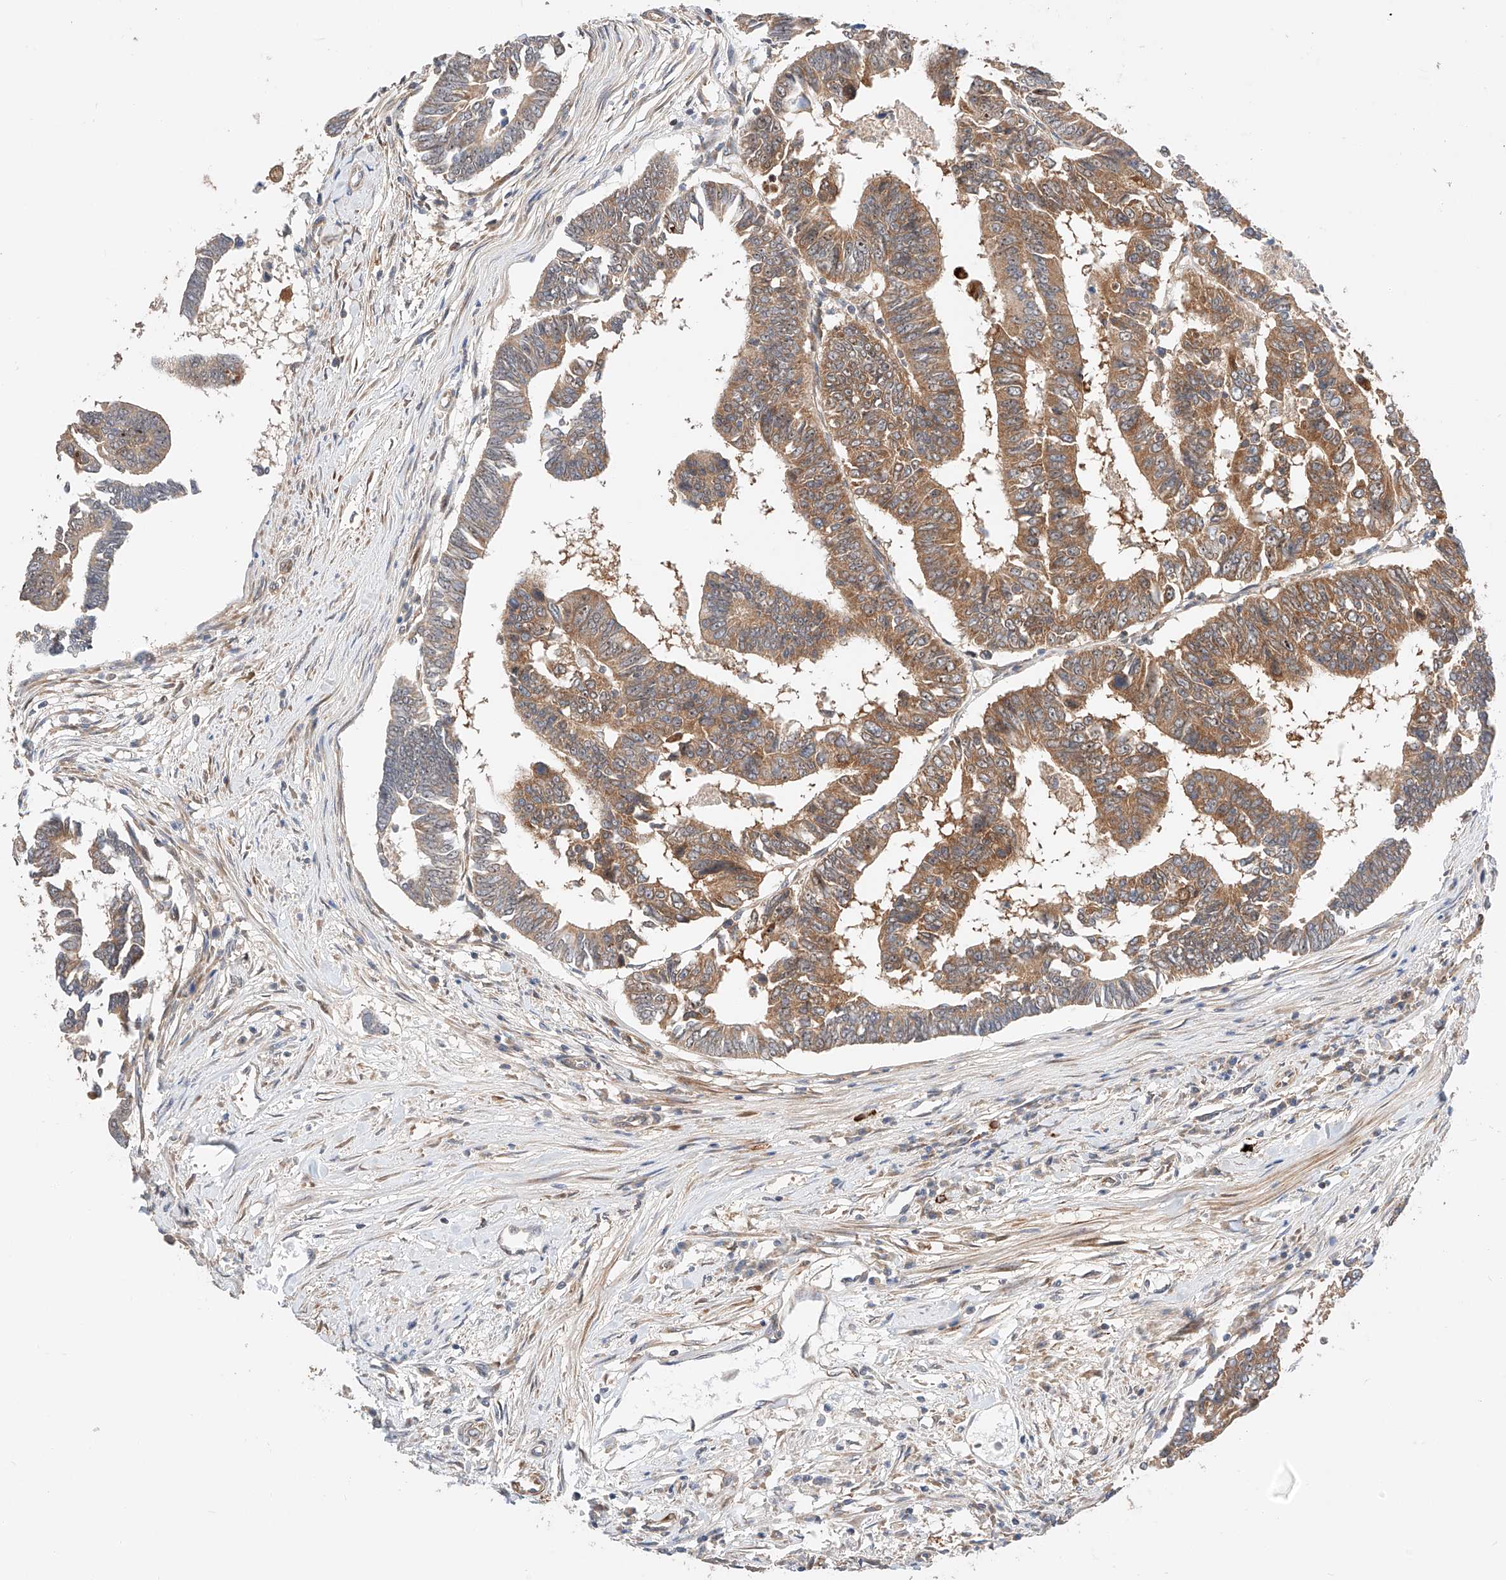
{"staining": {"intensity": "moderate", "quantity": ">75%", "location": "cytoplasmic/membranous"}, "tissue": "colorectal cancer", "cell_type": "Tumor cells", "image_type": "cancer", "snomed": [{"axis": "morphology", "description": "Adenocarcinoma, NOS"}, {"axis": "topography", "description": "Rectum"}], "caption": "Colorectal cancer (adenocarcinoma) tissue exhibits moderate cytoplasmic/membranous staining in about >75% of tumor cells", "gene": "RAB23", "patient": {"sex": "female", "age": 65}}